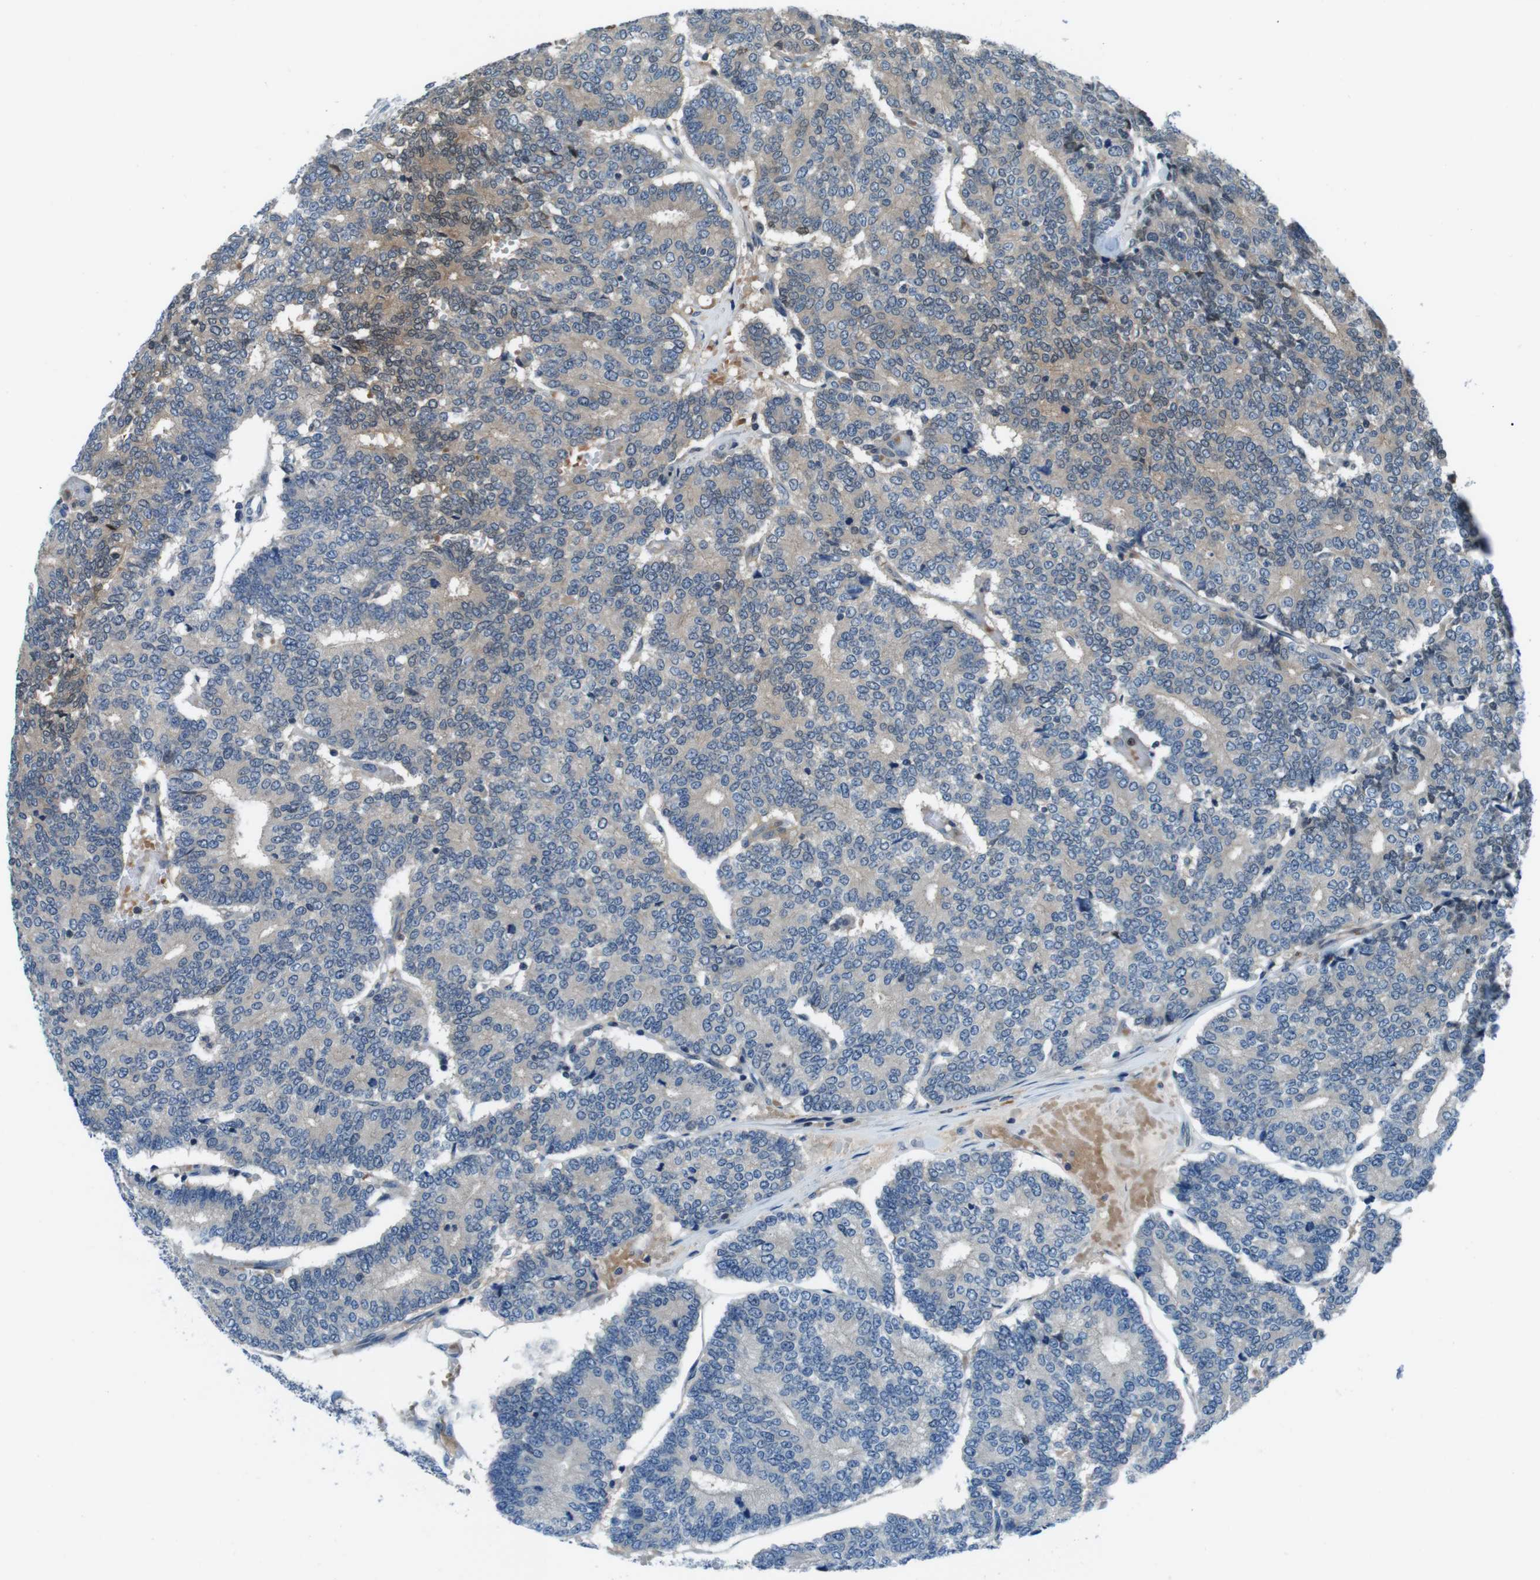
{"staining": {"intensity": "moderate", "quantity": "25%-75%", "location": "cytoplasmic/membranous,nuclear"}, "tissue": "prostate cancer", "cell_type": "Tumor cells", "image_type": "cancer", "snomed": [{"axis": "morphology", "description": "Normal tissue, NOS"}, {"axis": "morphology", "description": "Adenocarcinoma, High grade"}, {"axis": "topography", "description": "Prostate"}, {"axis": "topography", "description": "Seminal veicle"}], "caption": "IHC image of neoplastic tissue: prostate high-grade adenocarcinoma stained using IHC displays medium levels of moderate protein expression localized specifically in the cytoplasmic/membranous and nuclear of tumor cells, appearing as a cytoplasmic/membranous and nuclear brown color.", "gene": "NANOS2", "patient": {"sex": "male", "age": 55}}